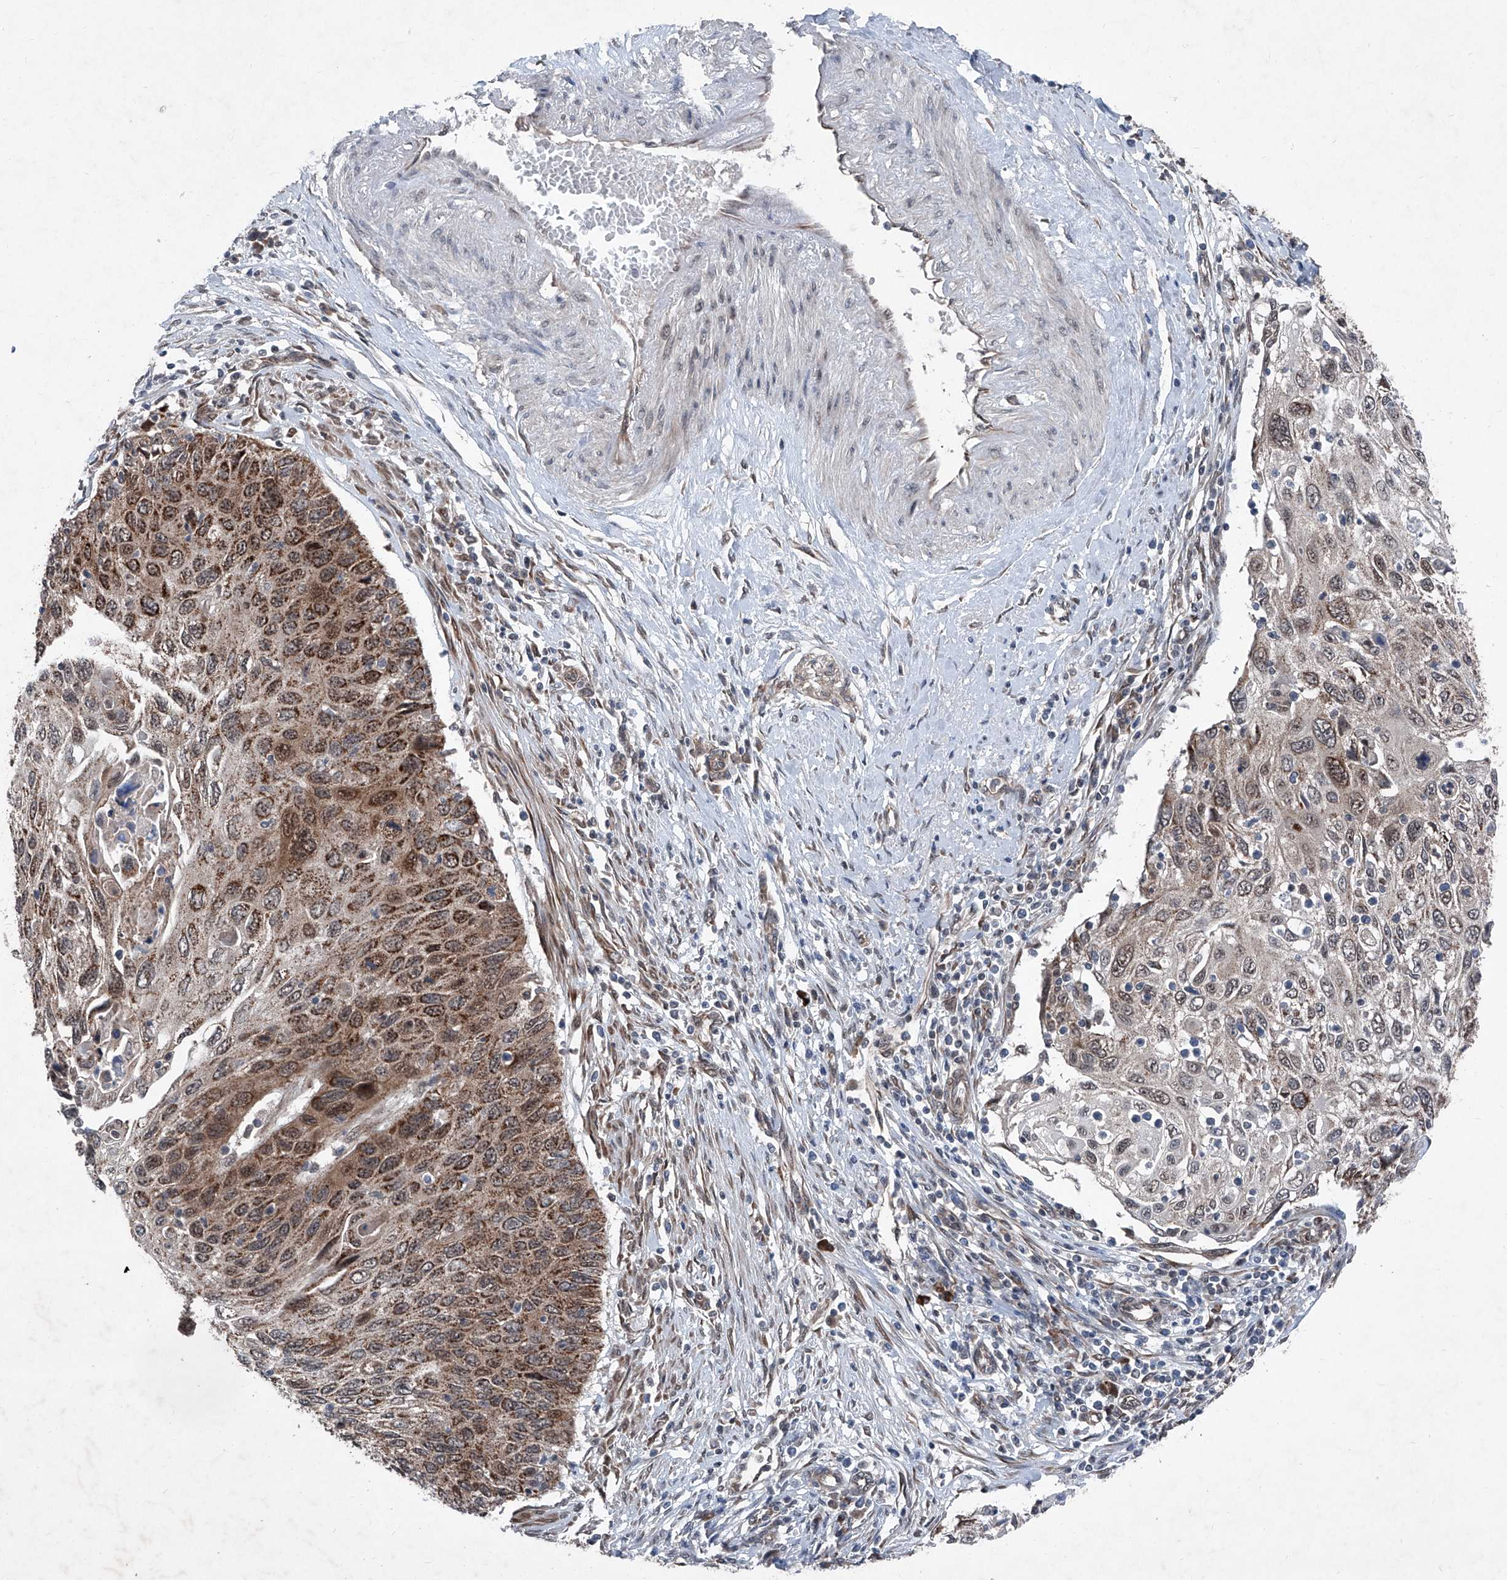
{"staining": {"intensity": "strong", "quantity": "25%-75%", "location": "cytoplasmic/membranous"}, "tissue": "cervical cancer", "cell_type": "Tumor cells", "image_type": "cancer", "snomed": [{"axis": "morphology", "description": "Squamous cell carcinoma, NOS"}, {"axis": "topography", "description": "Cervix"}], "caption": "This image shows squamous cell carcinoma (cervical) stained with immunohistochemistry to label a protein in brown. The cytoplasmic/membranous of tumor cells show strong positivity for the protein. Nuclei are counter-stained blue.", "gene": "COA7", "patient": {"sex": "female", "age": 70}}